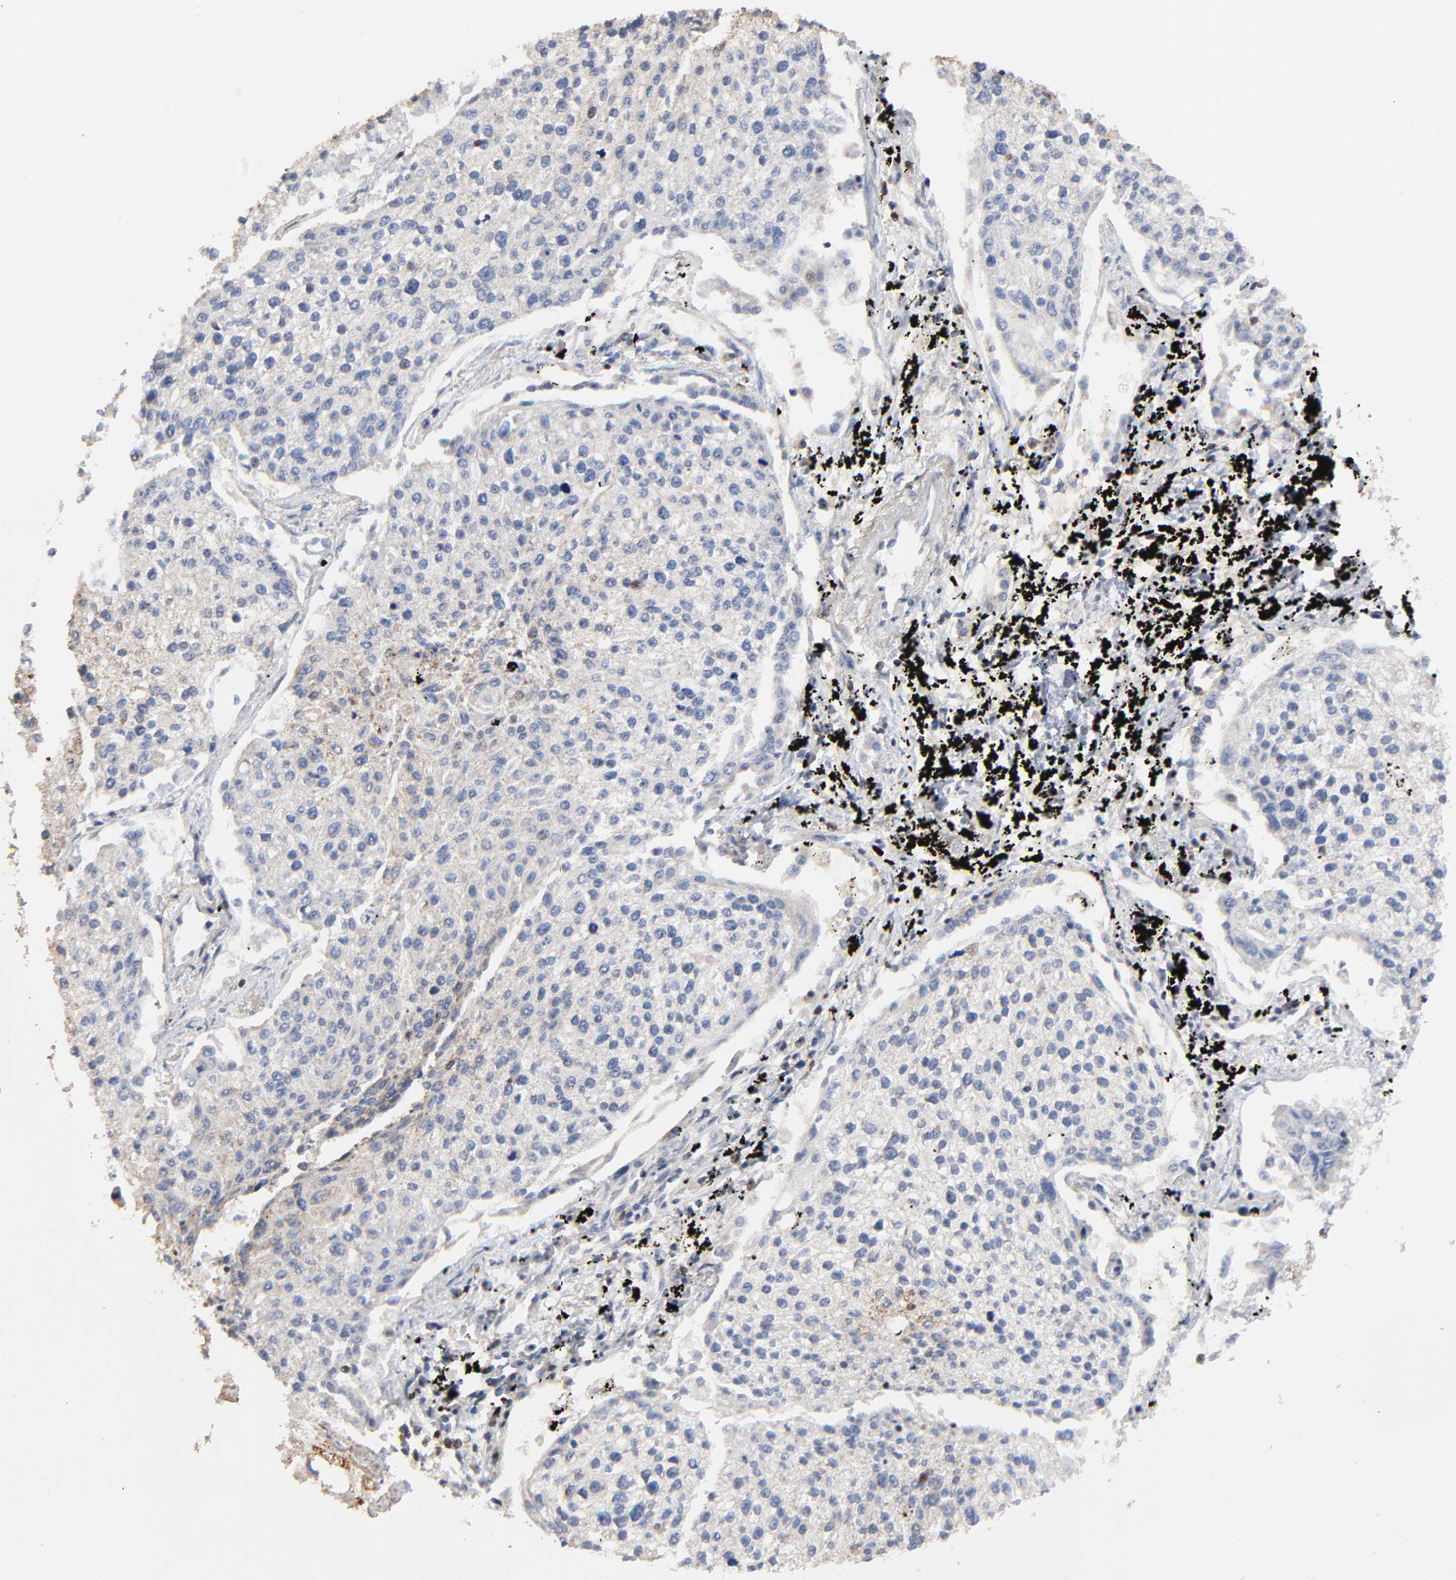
{"staining": {"intensity": "weak", "quantity": "<25%", "location": "cytoplasmic/membranous"}, "tissue": "lung cancer", "cell_type": "Tumor cells", "image_type": "cancer", "snomed": [{"axis": "morphology", "description": "Squamous cell carcinoma, NOS"}, {"axis": "topography", "description": "Lung"}], "caption": "Immunohistochemistry histopathology image of neoplastic tissue: lung squamous cell carcinoma stained with DAB exhibits no significant protein positivity in tumor cells.", "gene": "SKAP1", "patient": {"sex": "male", "age": 75}}